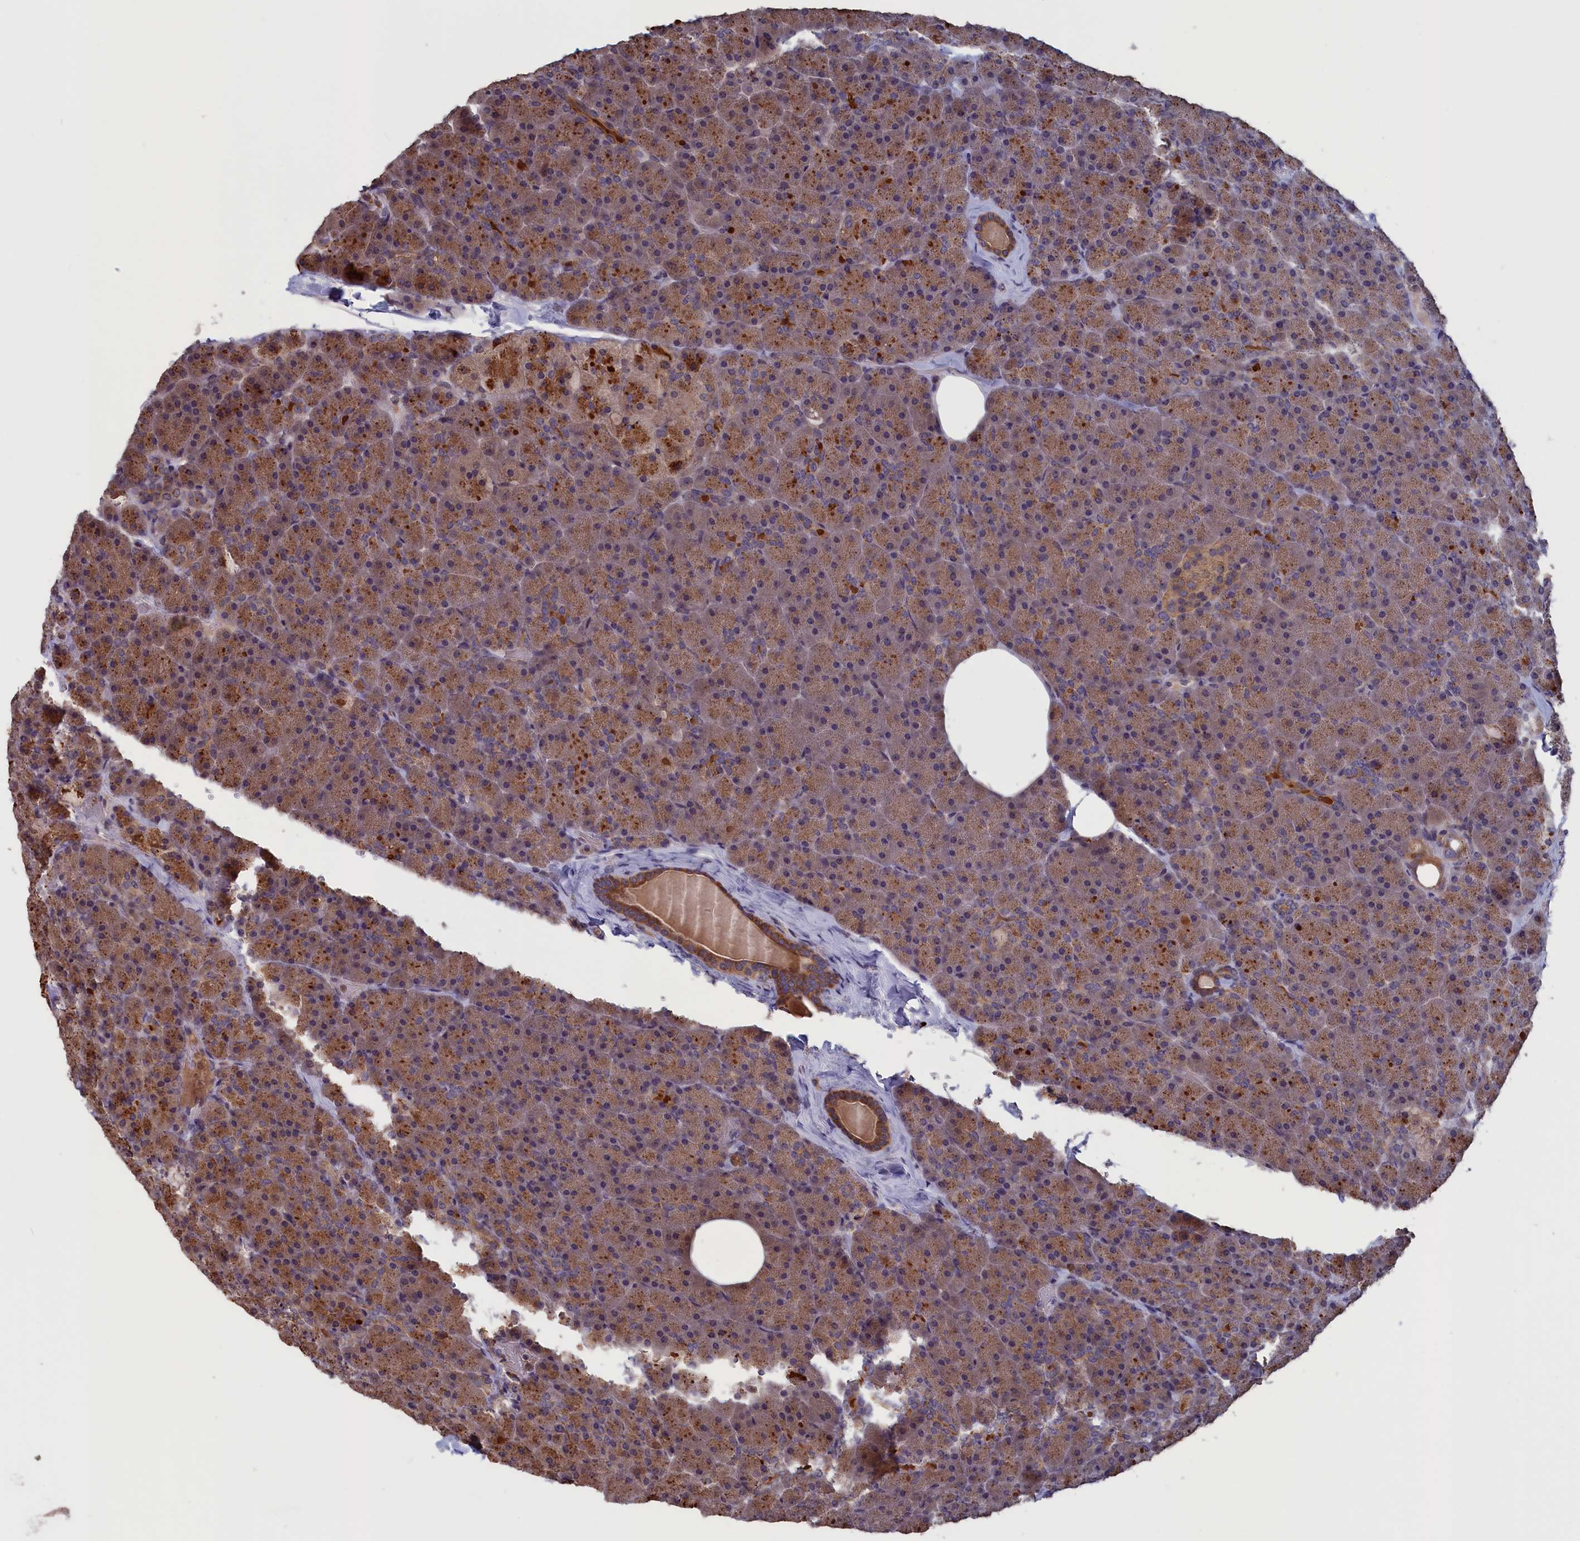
{"staining": {"intensity": "moderate", "quantity": ">75%", "location": "cytoplasmic/membranous"}, "tissue": "pancreas", "cell_type": "Exocrine glandular cells", "image_type": "normal", "snomed": [{"axis": "morphology", "description": "Normal tissue, NOS"}, {"axis": "topography", "description": "Pancreas"}], "caption": "This micrograph shows immunohistochemistry staining of unremarkable pancreas, with medium moderate cytoplasmic/membranous positivity in approximately >75% of exocrine glandular cells.", "gene": "CACTIN", "patient": {"sex": "male", "age": 36}}